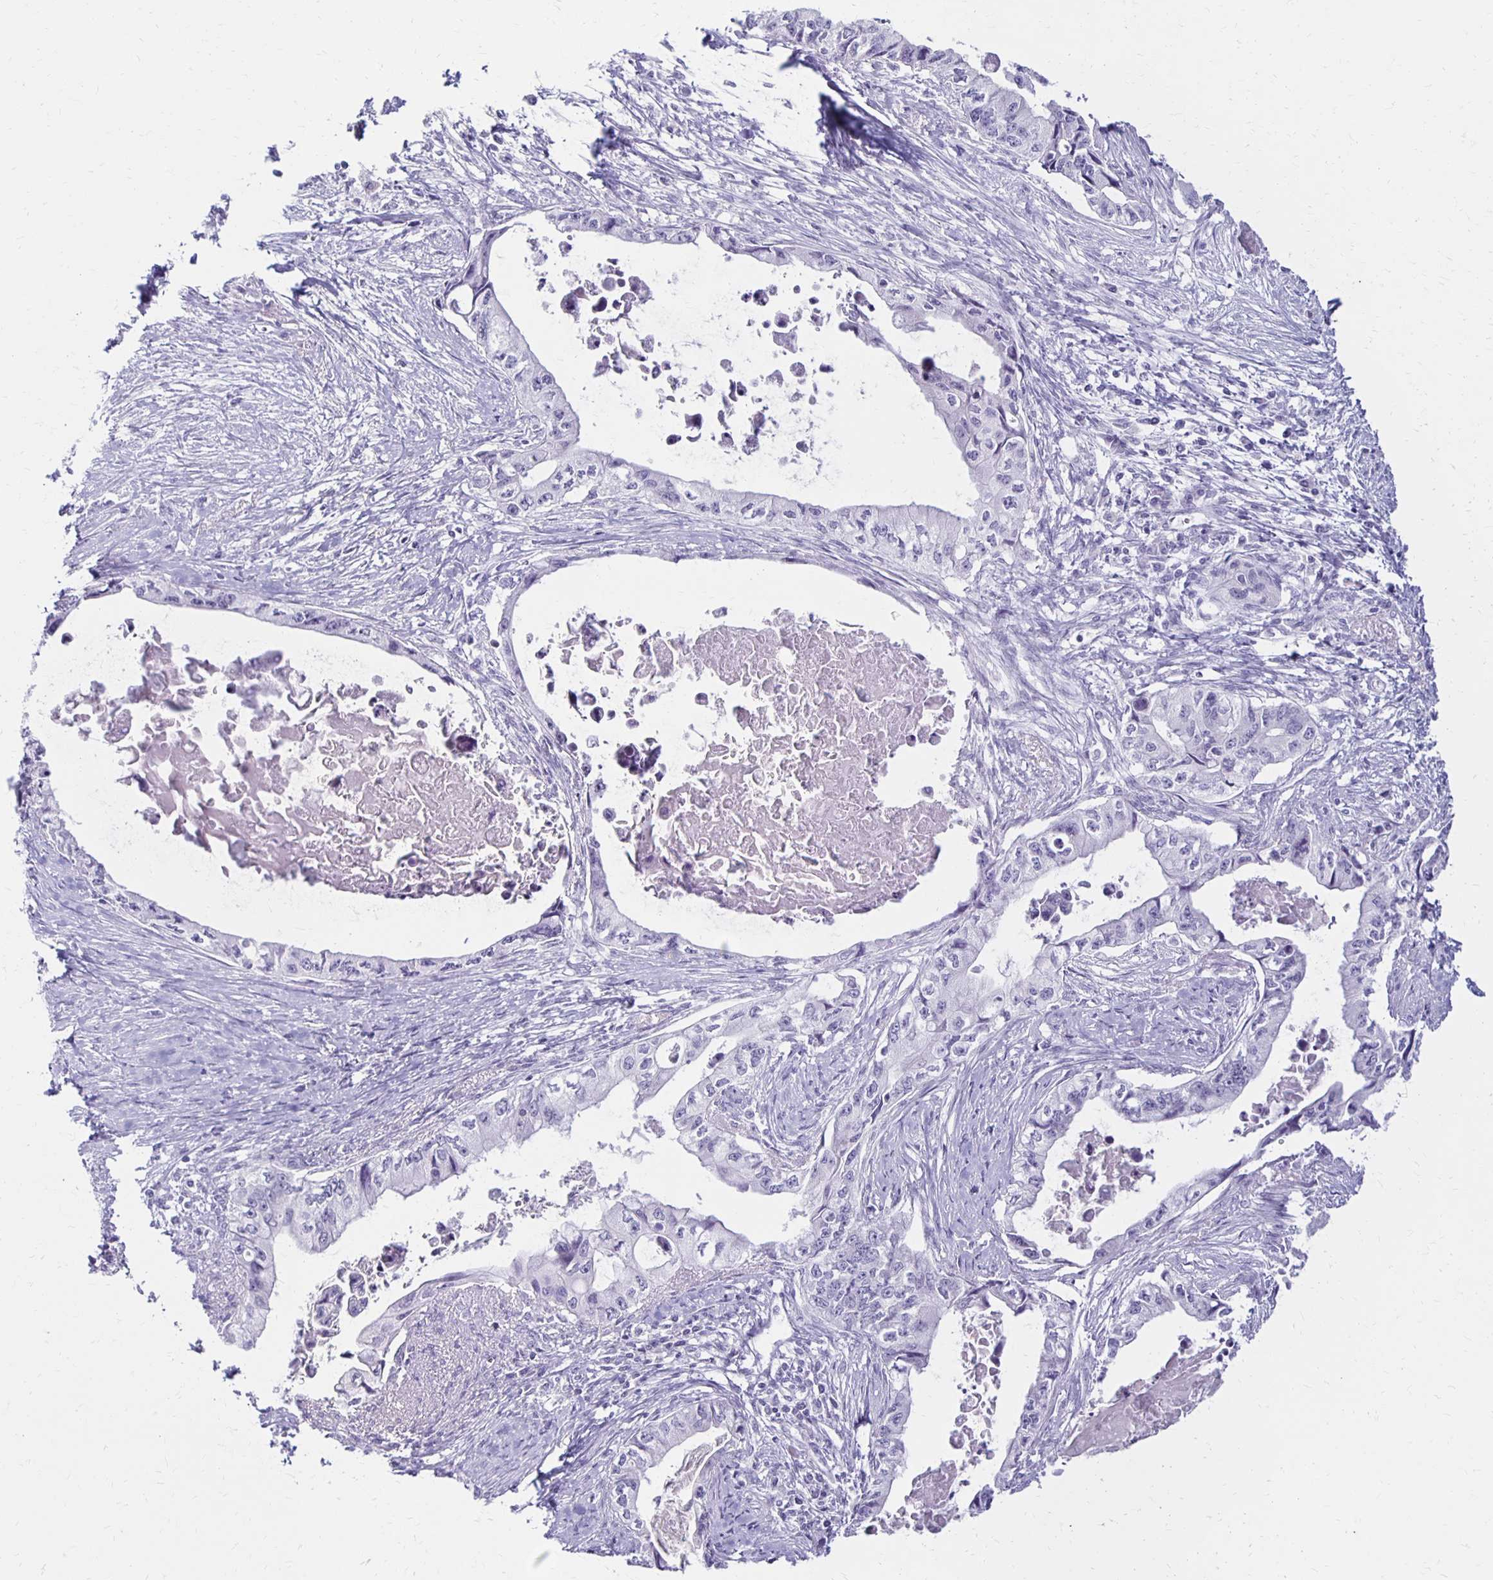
{"staining": {"intensity": "negative", "quantity": "none", "location": "none"}, "tissue": "pancreatic cancer", "cell_type": "Tumor cells", "image_type": "cancer", "snomed": [{"axis": "morphology", "description": "Adenocarcinoma, NOS"}, {"axis": "topography", "description": "Pancreas"}], "caption": "Tumor cells show no significant protein positivity in pancreatic cancer.", "gene": "RYR1", "patient": {"sex": "male", "age": 66}}